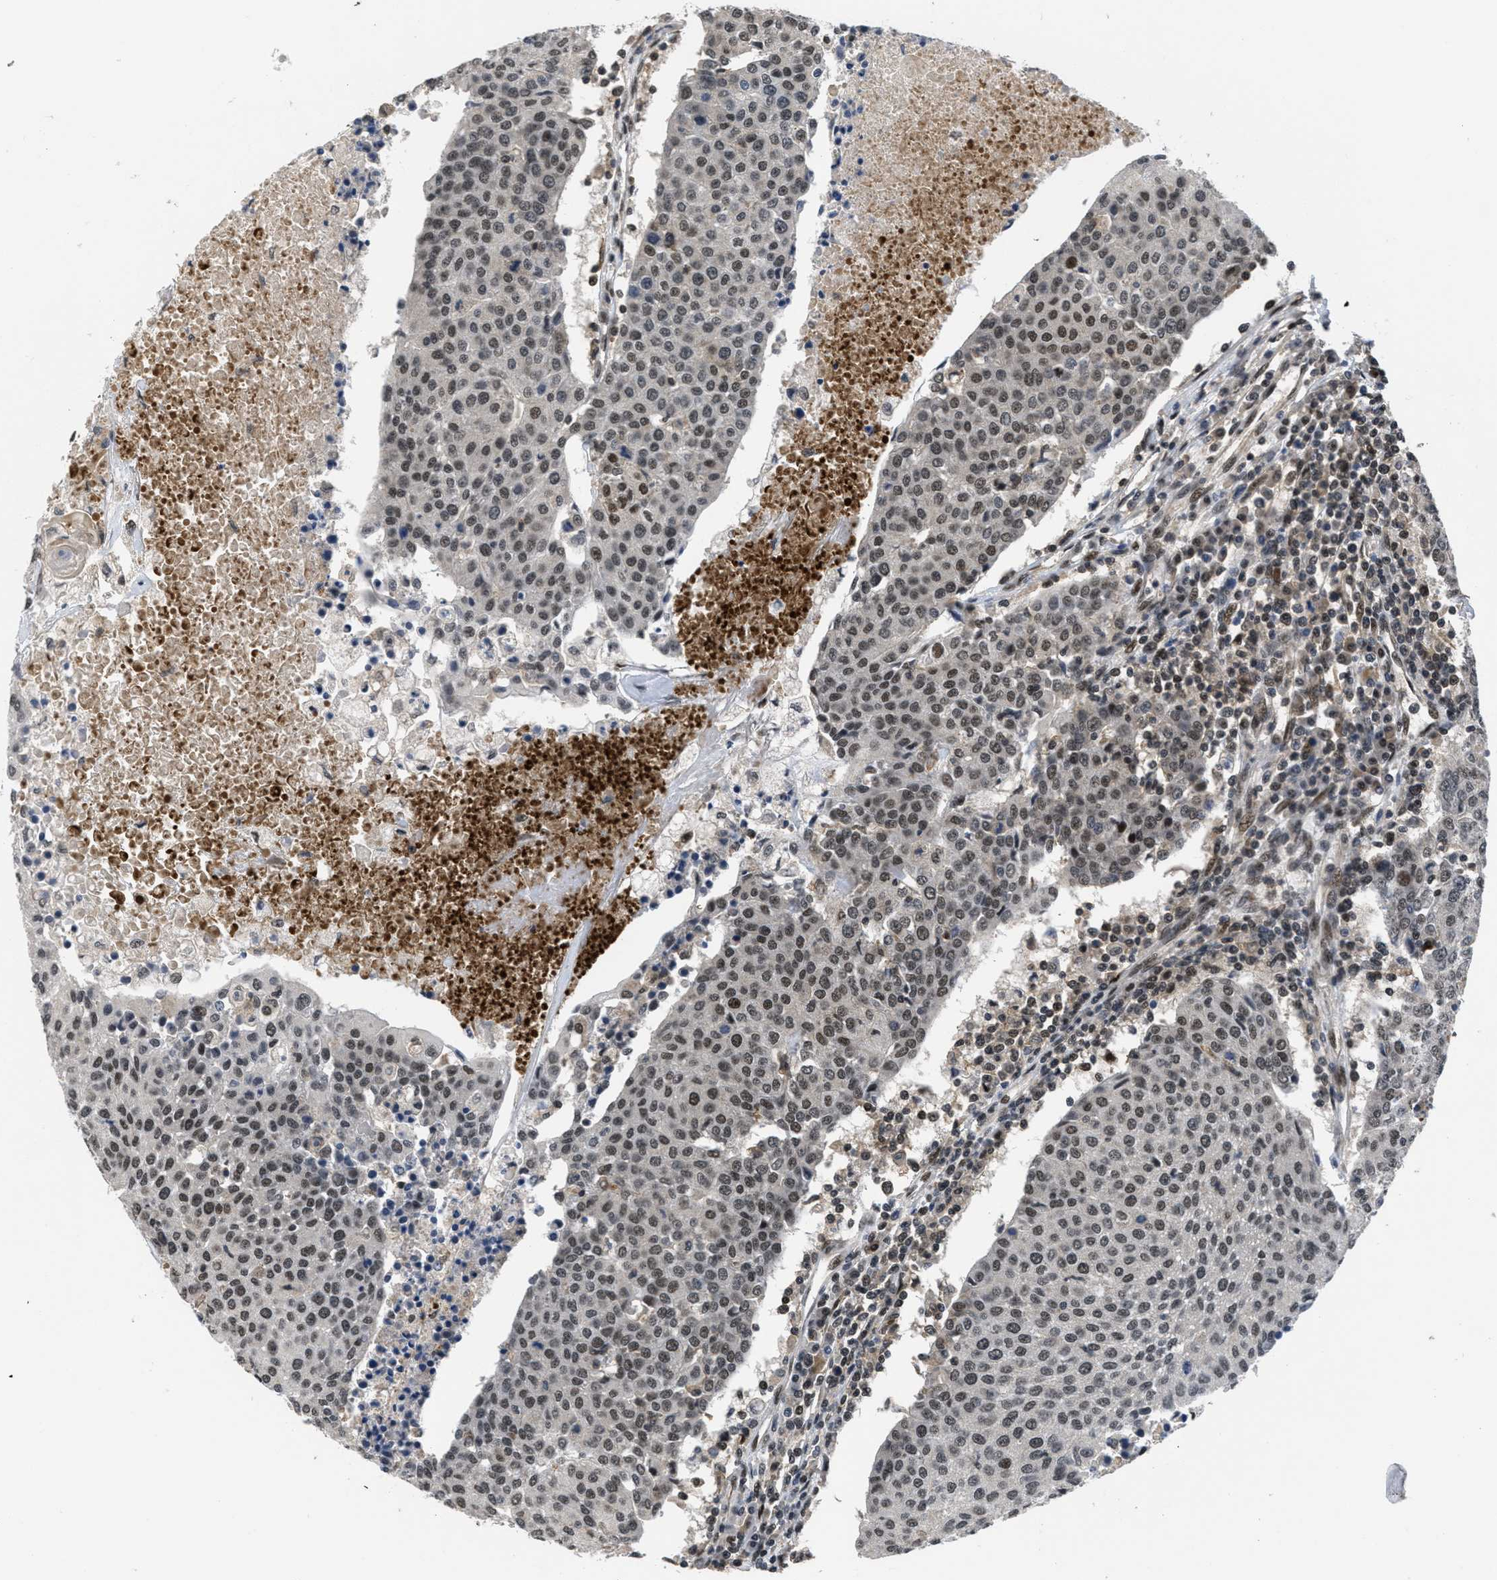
{"staining": {"intensity": "weak", "quantity": ">75%", "location": "nuclear"}, "tissue": "urothelial cancer", "cell_type": "Tumor cells", "image_type": "cancer", "snomed": [{"axis": "morphology", "description": "Urothelial carcinoma, High grade"}, {"axis": "topography", "description": "Urinary bladder"}], "caption": "Urothelial cancer stained for a protein (brown) exhibits weak nuclear positive positivity in approximately >75% of tumor cells.", "gene": "CUL4B", "patient": {"sex": "female", "age": 85}}